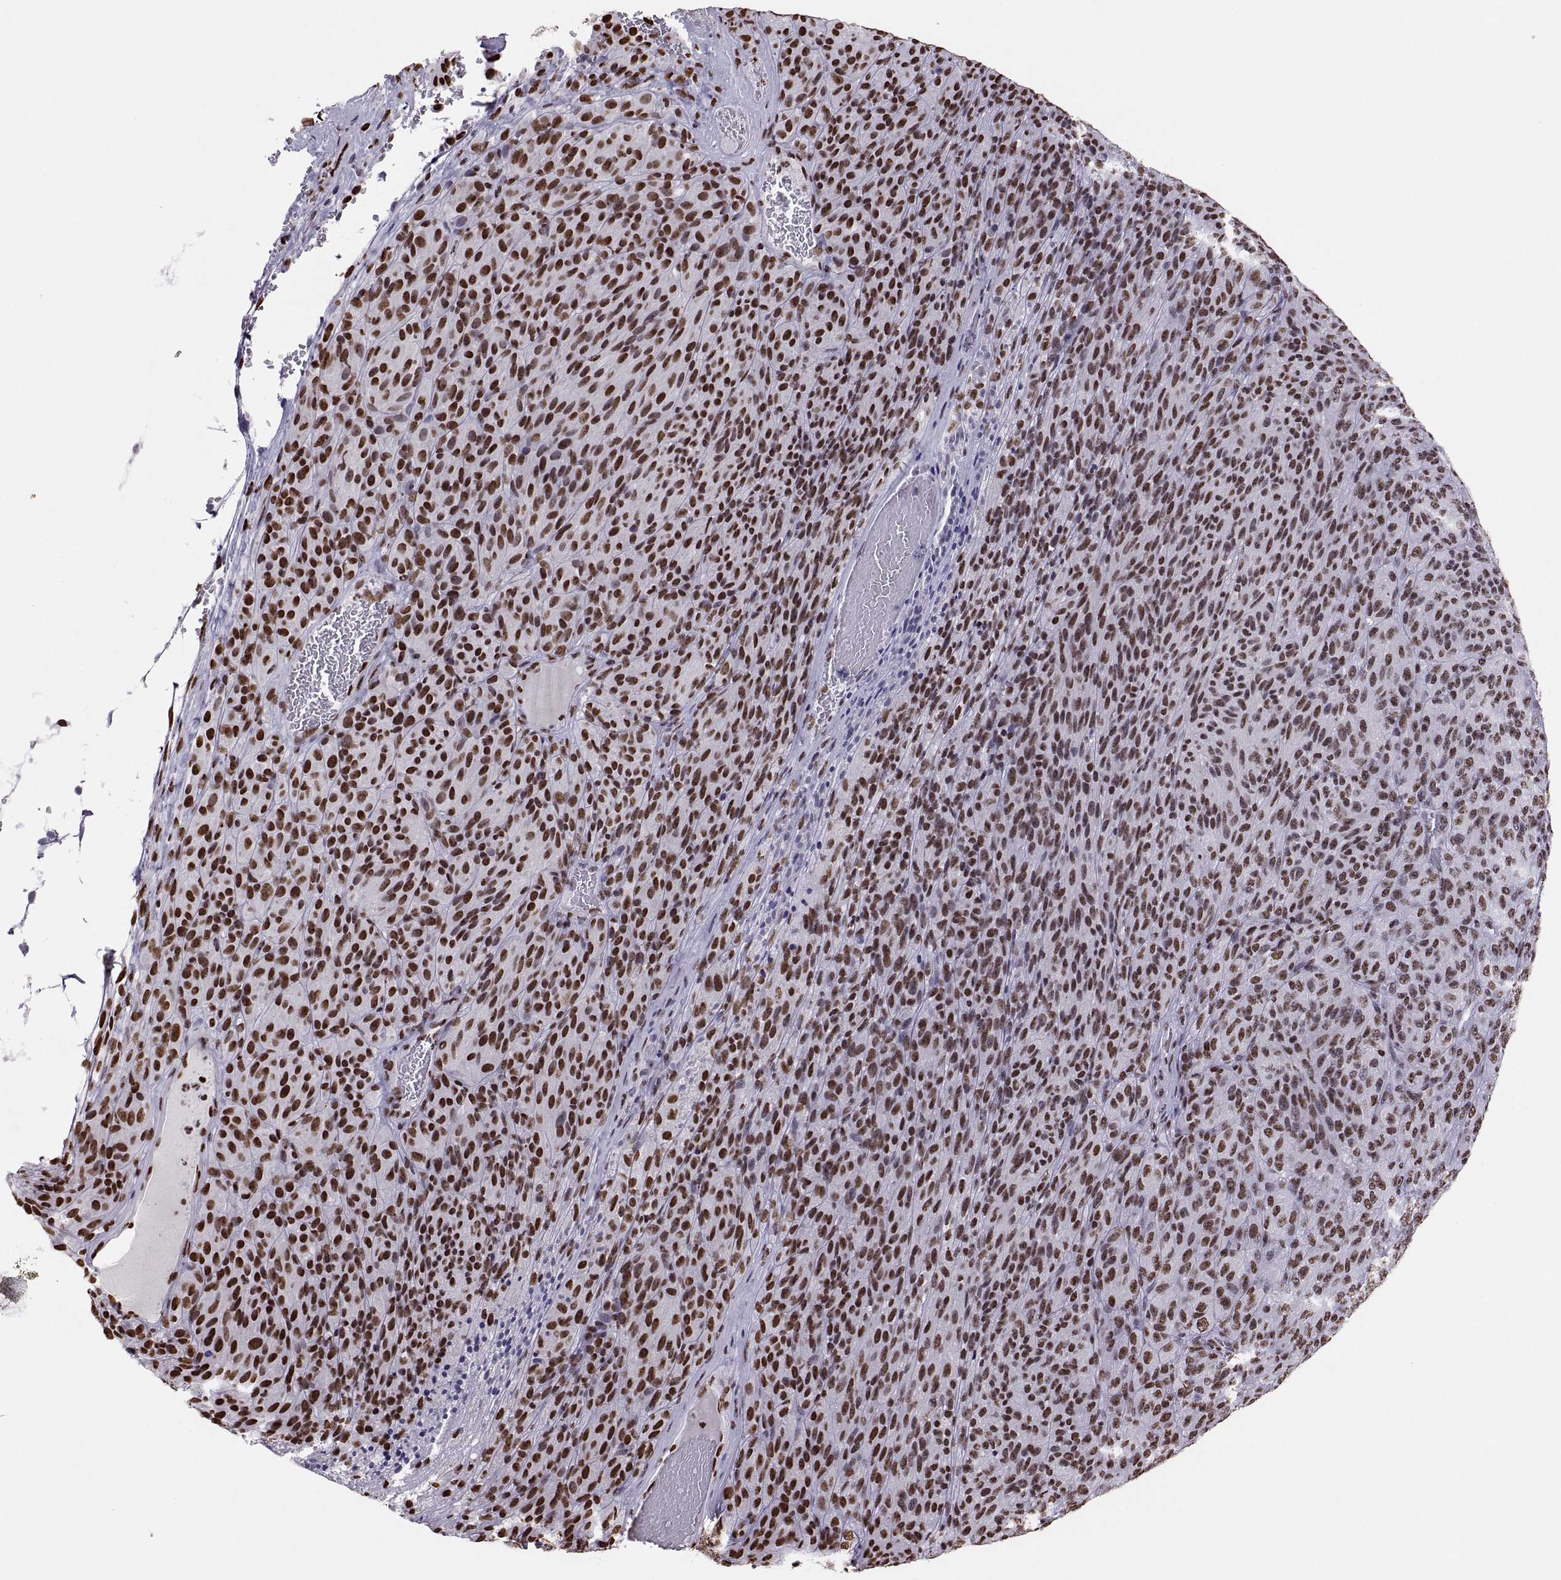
{"staining": {"intensity": "strong", "quantity": "25%-75%", "location": "nuclear"}, "tissue": "melanoma", "cell_type": "Tumor cells", "image_type": "cancer", "snomed": [{"axis": "morphology", "description": "Malignant melanoma, Metastatic site"}, {"axis": "topography", "description": "Brain"}], "caption": "IHC staining of melanoma, which reveals high levels of strong nuclear staining in approximately 25%-75% of tumor cells indicating strong nuclear protein staining. The staining was performed using DAB (brown) for protein detection and nuclei were counterstained in hematoxylin (blue).", "gene": "SNAI1", "patient": {"sex": "female", "age": 56}}